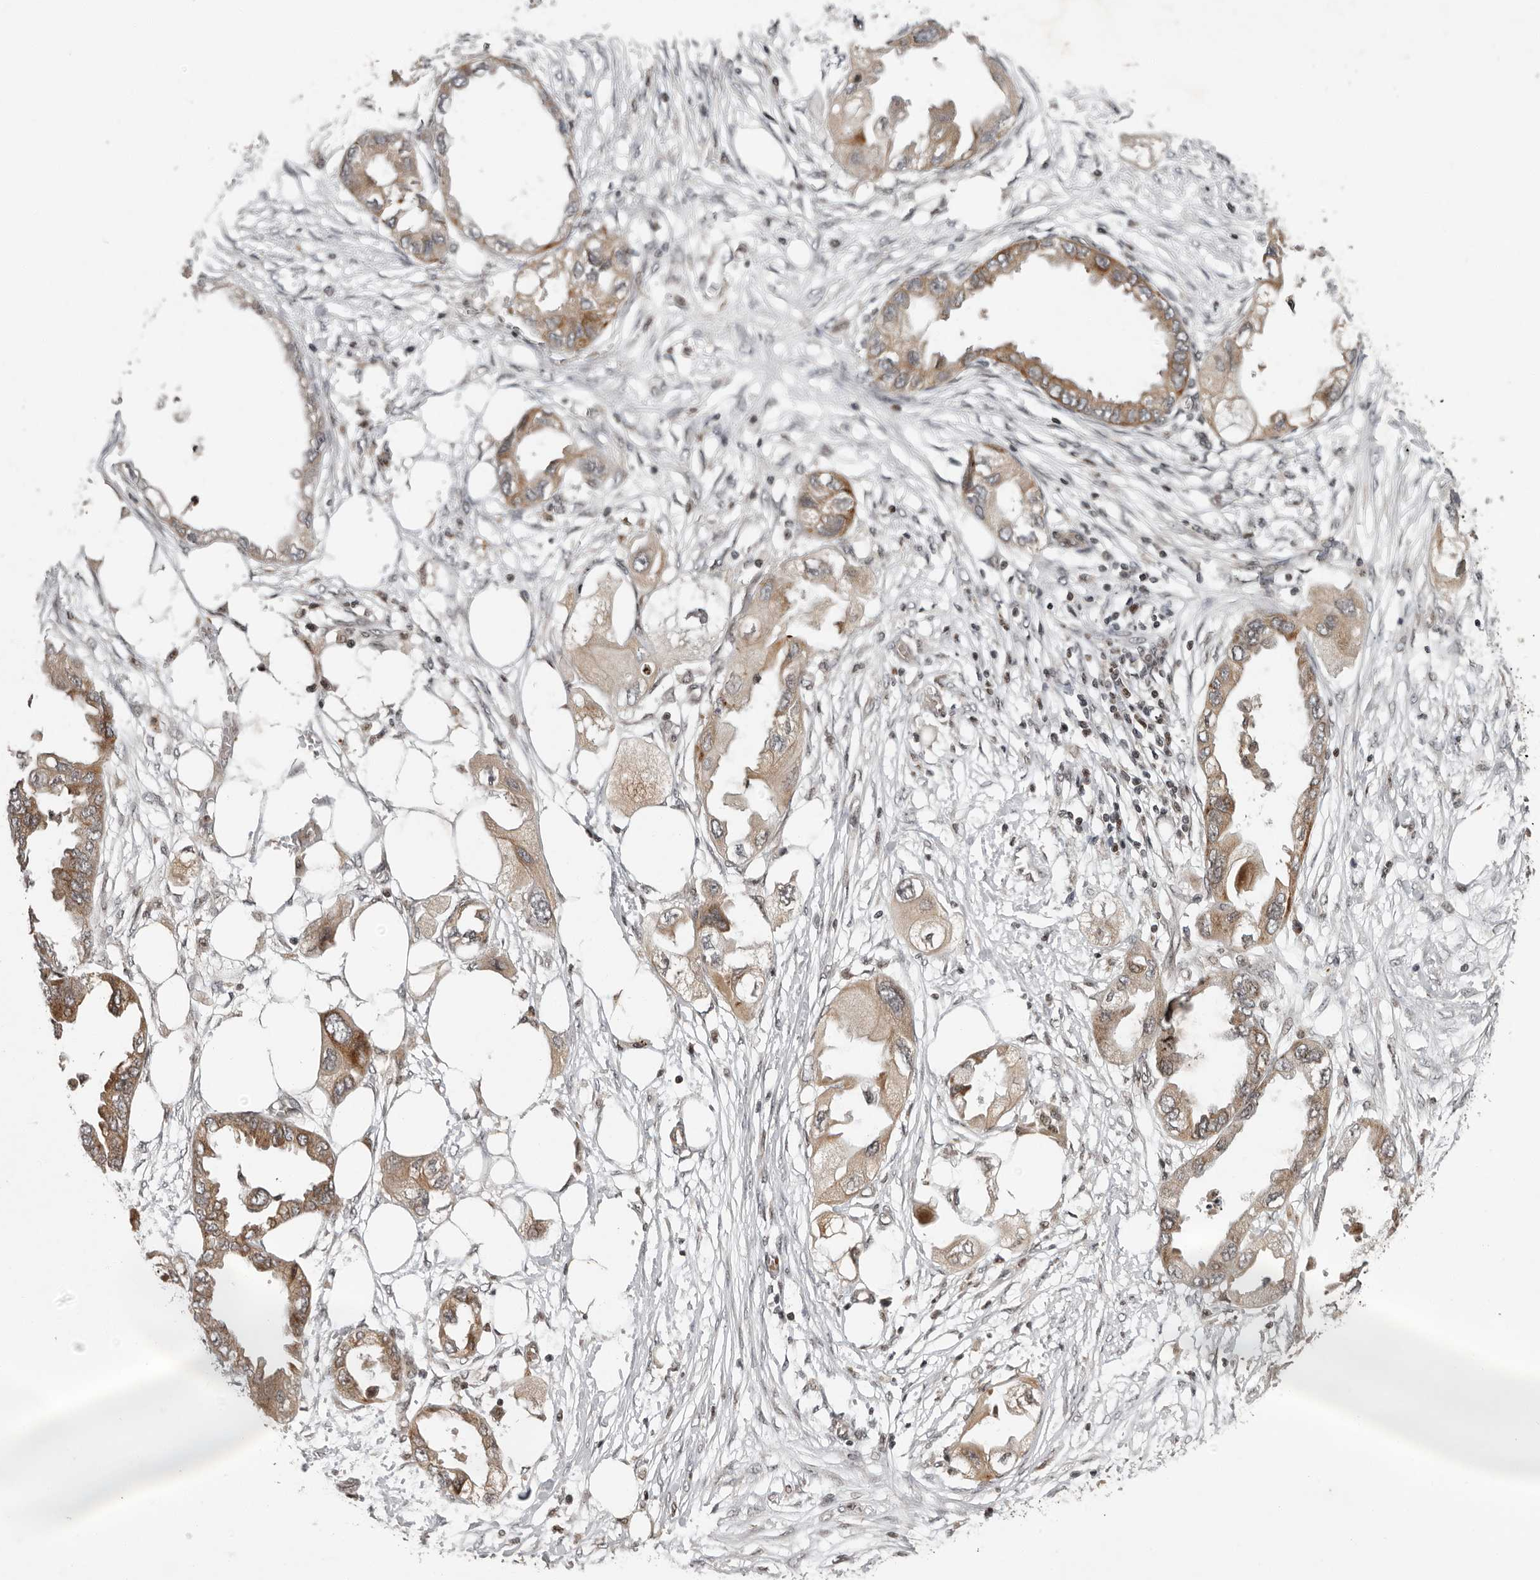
{"staining": {"intensity": "moderate", "quantity": ">75%", "location": "cytoplasmic/membranous"}, "tissue": "endometrial cancer", "cell_type": "Tumor cells", "image_type": "cancer", "snomed": [{"axis": "morphology", "description": "Adenocarcinoma, NOS"}, {"axis": "morphology", "description": "Adenocarcinoma, metastatic, NOS"}, {"axis": "topography", "description": "Adipose tissue"}, {"axis": "topography", "description": "Endometrium"}], "caption": "There is medium levels of moderate cytoplasmic/membranous positivity in tumor cells of endometrial cancer (metastatic adenocarcinoma), as demonstrated by immunohistochemical staining (brown color).", "gene": "RABIF", "patient": {"sex": "female", "age": 67}}